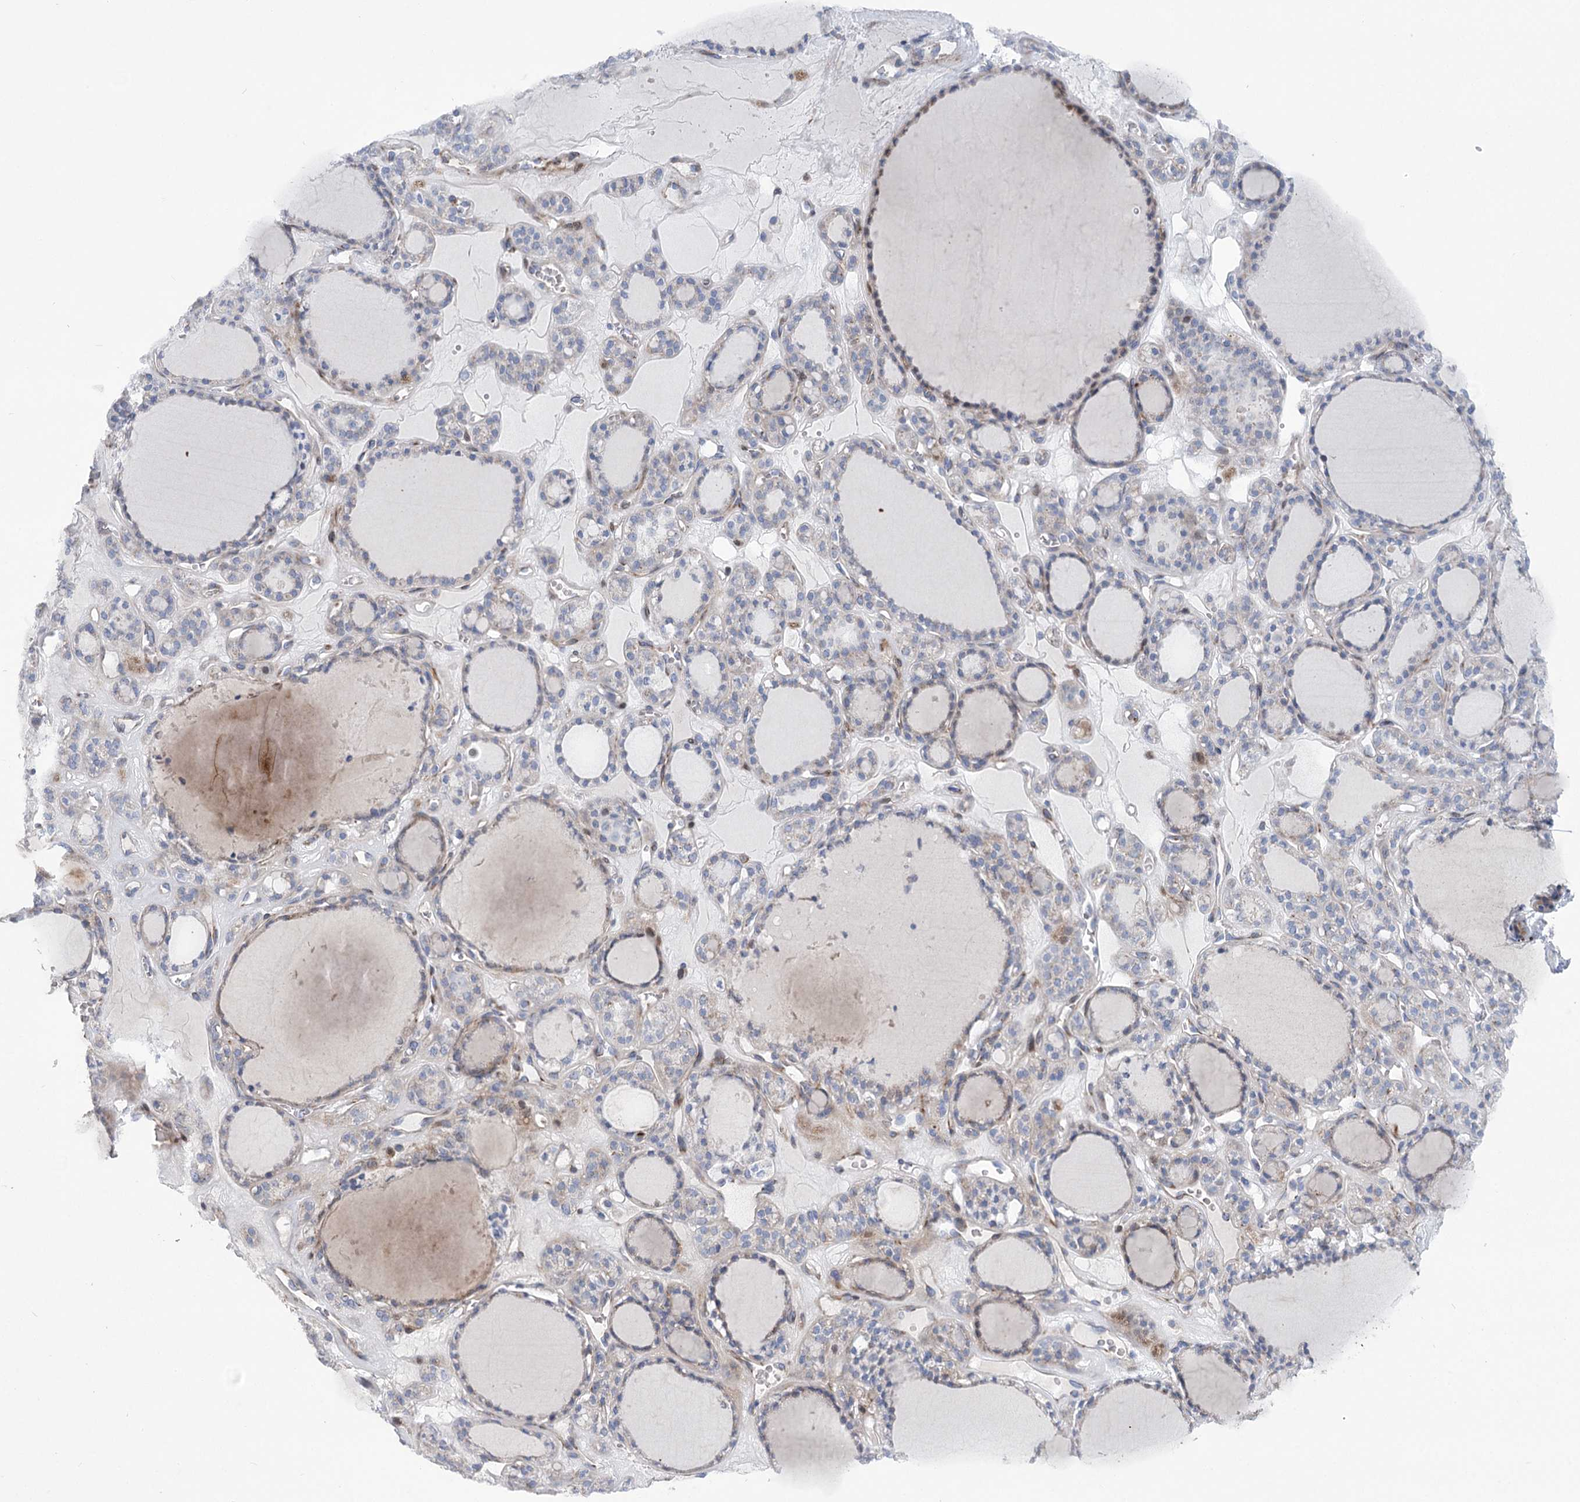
{"staining": {"intensity": "negative", "quantity": "none", "location": "none"}, "tissue": "thyroid gland", "cell_type": "Glandular cells", "image_type": "normal", "snomed": [{"axis": "morphology", "description": "Normal tissue, NOS"}, {"axis": "topography", "description": "Thyroid gland"}], "caption": "The micrograph exhibits no significant expression in glandular cells of thyroid gland.", "gene": "NME7", "patient": {"sex": "female", "age": 28}}